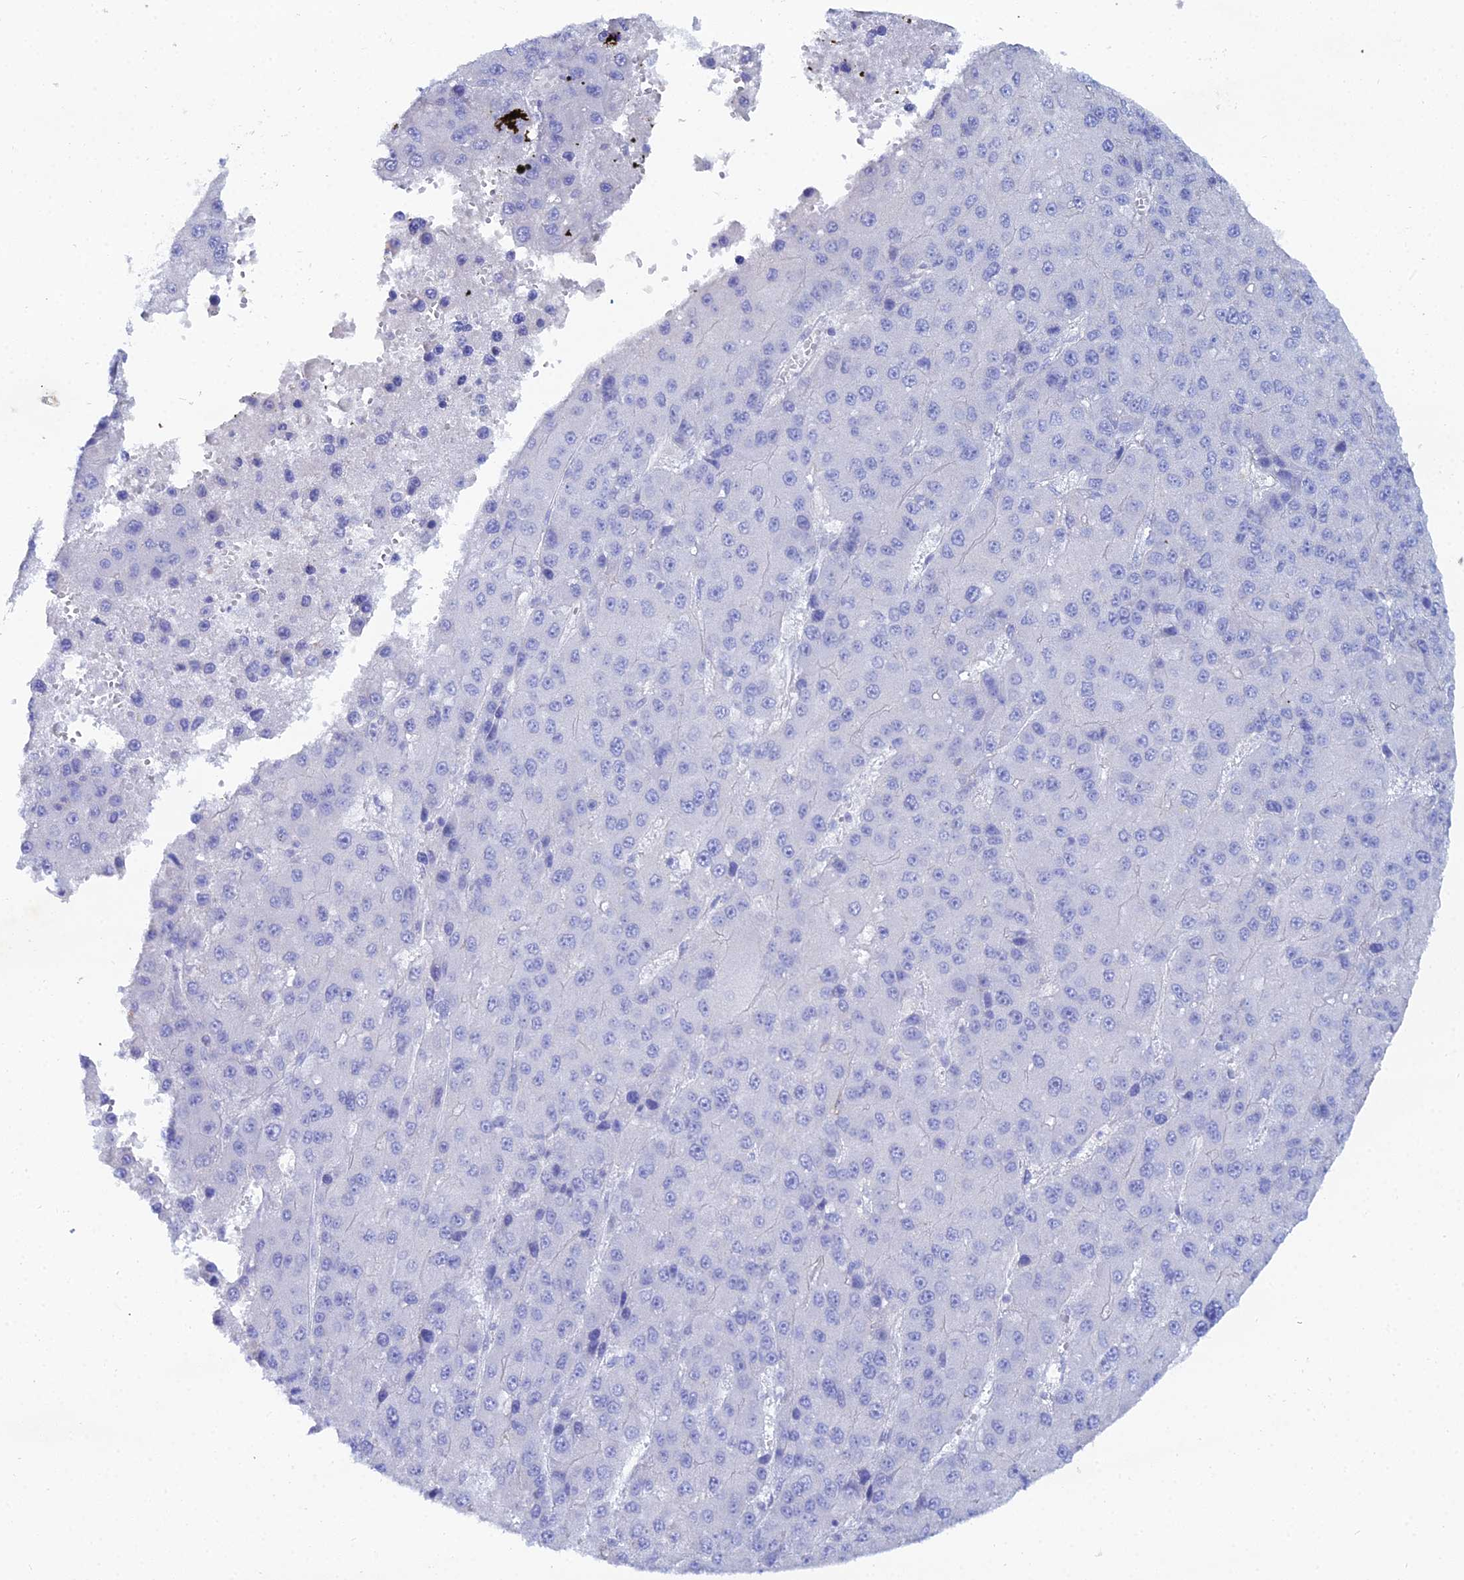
{"staining": {"intensity": "negative", "quantity": "none", "location": "none"}, "tissue": "liver cancer", "cell_type": "Tumor cells", "image_type": "cancer", "snomed": [{"axis": "morphology", "description": "Carcinoma, Hepatocellular, NOS"}, {"axis": "topography", "description": "Liver"}], "caption": "A photomicrograph of liver hepatocellular carcinoma stained for a protein exhibits no brown staining in tumor cells. The staining is performed using DAB brown chromogen with nuclei counter-stained in using hematoxylin.", "gene": "DHX34", "patient": {"sex": "female", "age": 73}}